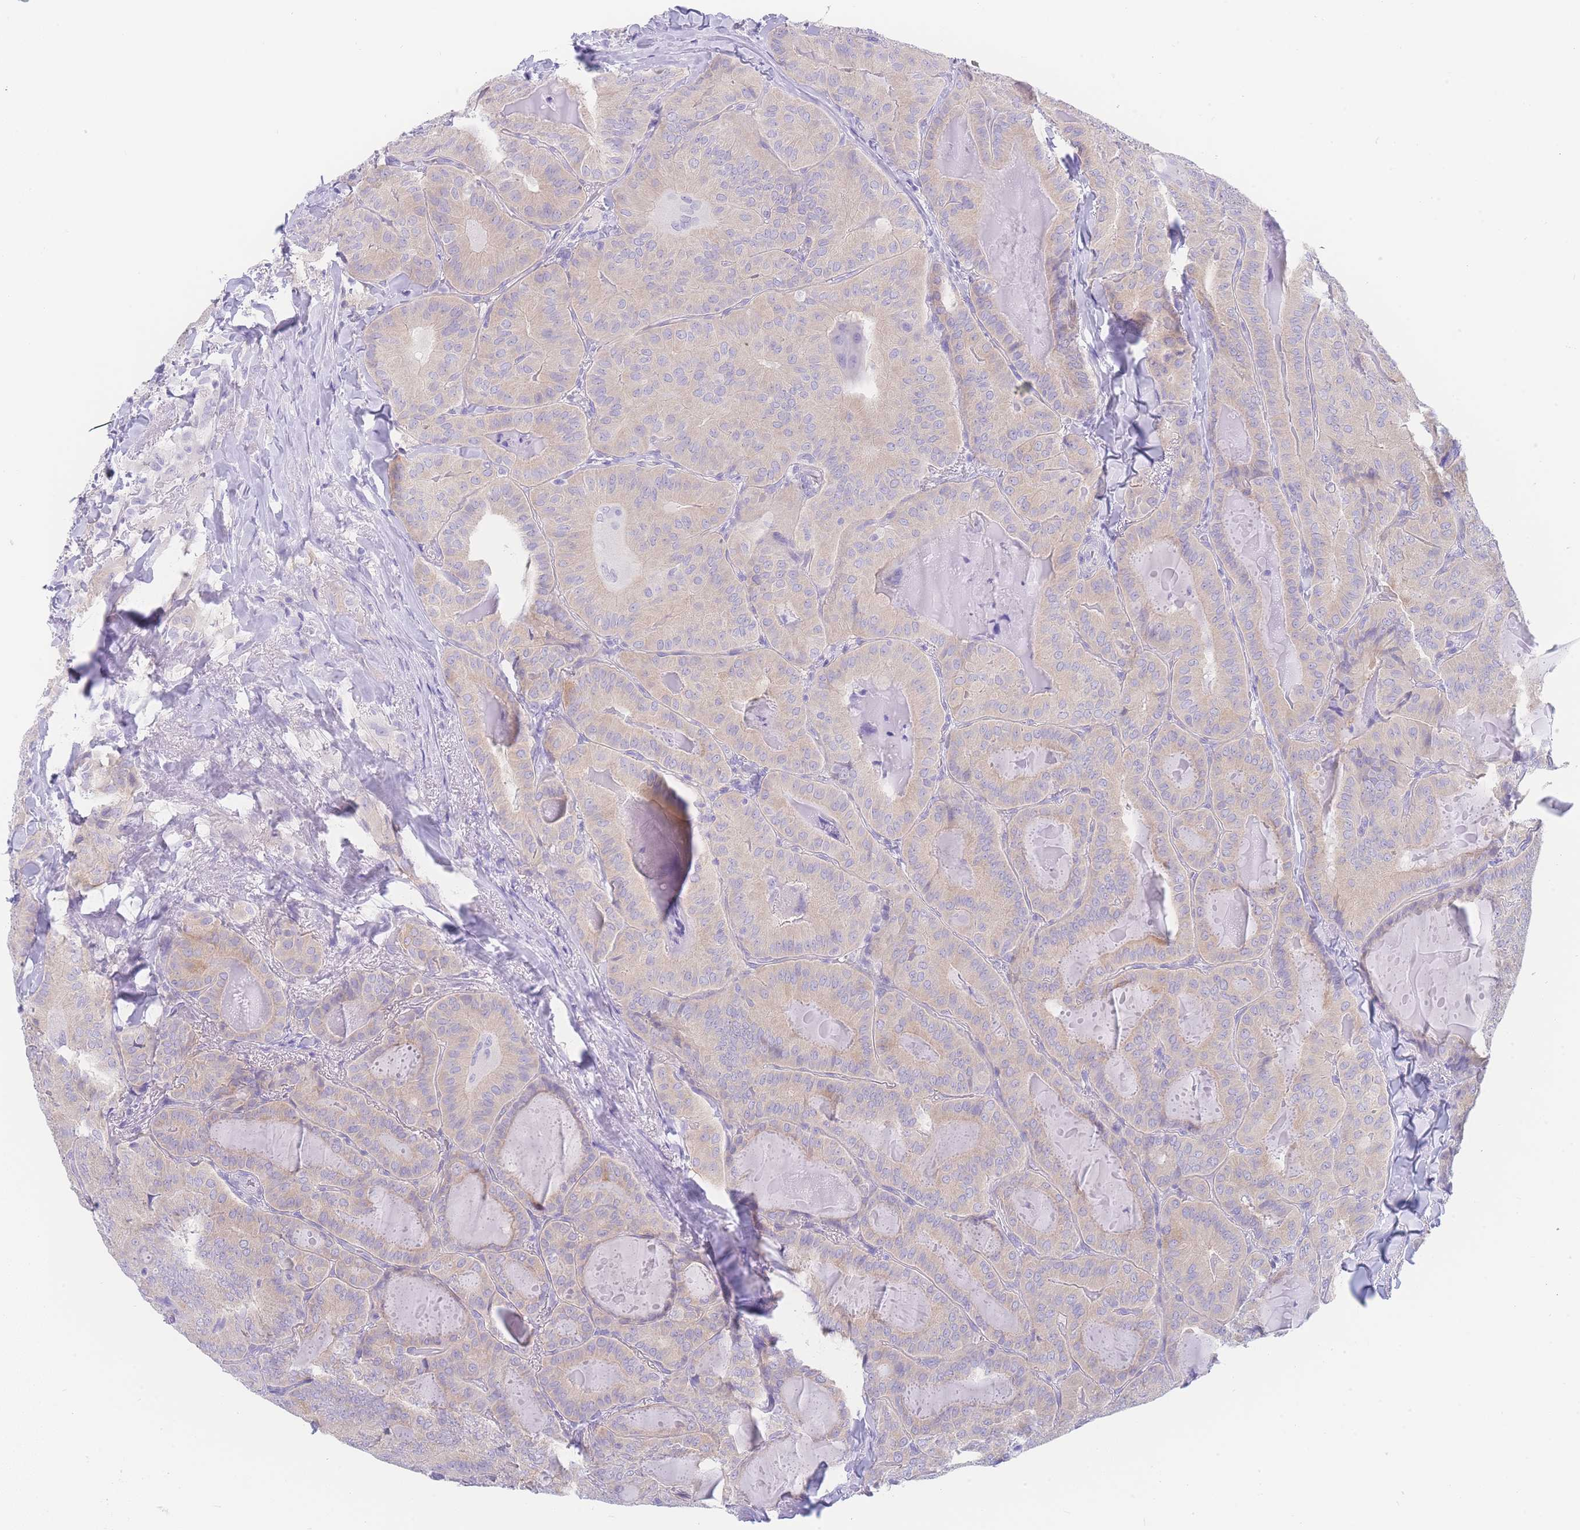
{"staining": {"intensity": "negative", "quantity": "none", "location": "none"}, "tissue": "thyroid cancer", "cell_type": "Tumor cells", "image_type": "cancer", "snomed": [{"axis": "morphology", "description": "Papillary adenocarcinoma, NOS"}, {"axis": "topography", "description": "Thyroid gland"}], "caption": "Histopathology image shows no significant protein expression in tumor cells of thyroid cancer.", "gene": "LZTFL1", "patient": {"sex": "female", "age": 68}}